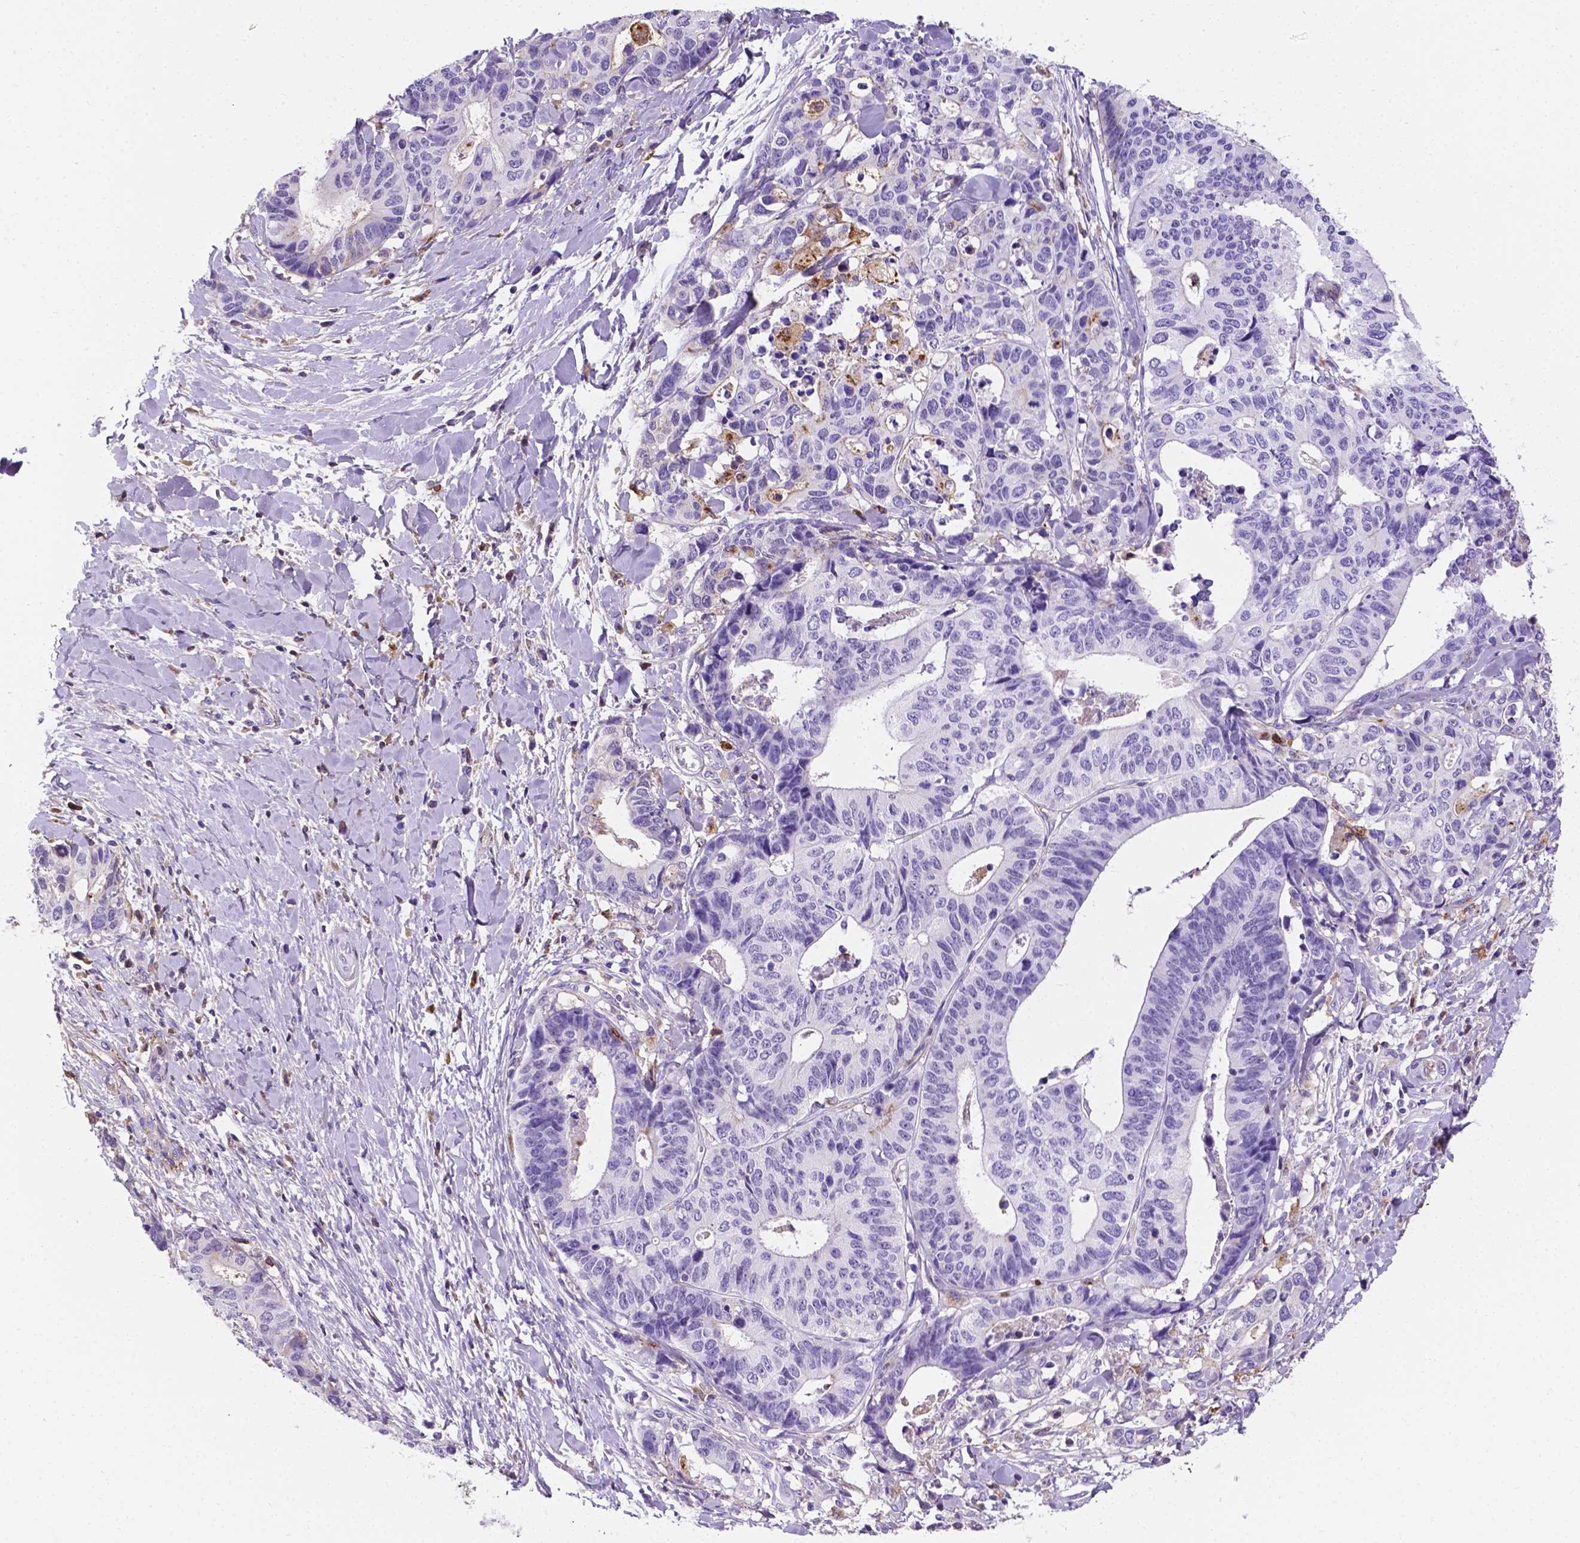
{"staining": {"intensity": "negative", "quantity": "none", "location": "none"}, "tissue": "stomach cancer", "cell_type": "Tumor cells", "image_type": "cancer", "snomed": [{"axis": "morphology", "description": "Adenocarcinoma, NOS"}, {"axis": "topography", "description": "Stomach, upper"}], "caption": "The photomicrograph reveals no staining of tumor cells in stomach adenocarcinoma.", "gene": "APOE", "patient": {"sex": "female", "age": 67}}